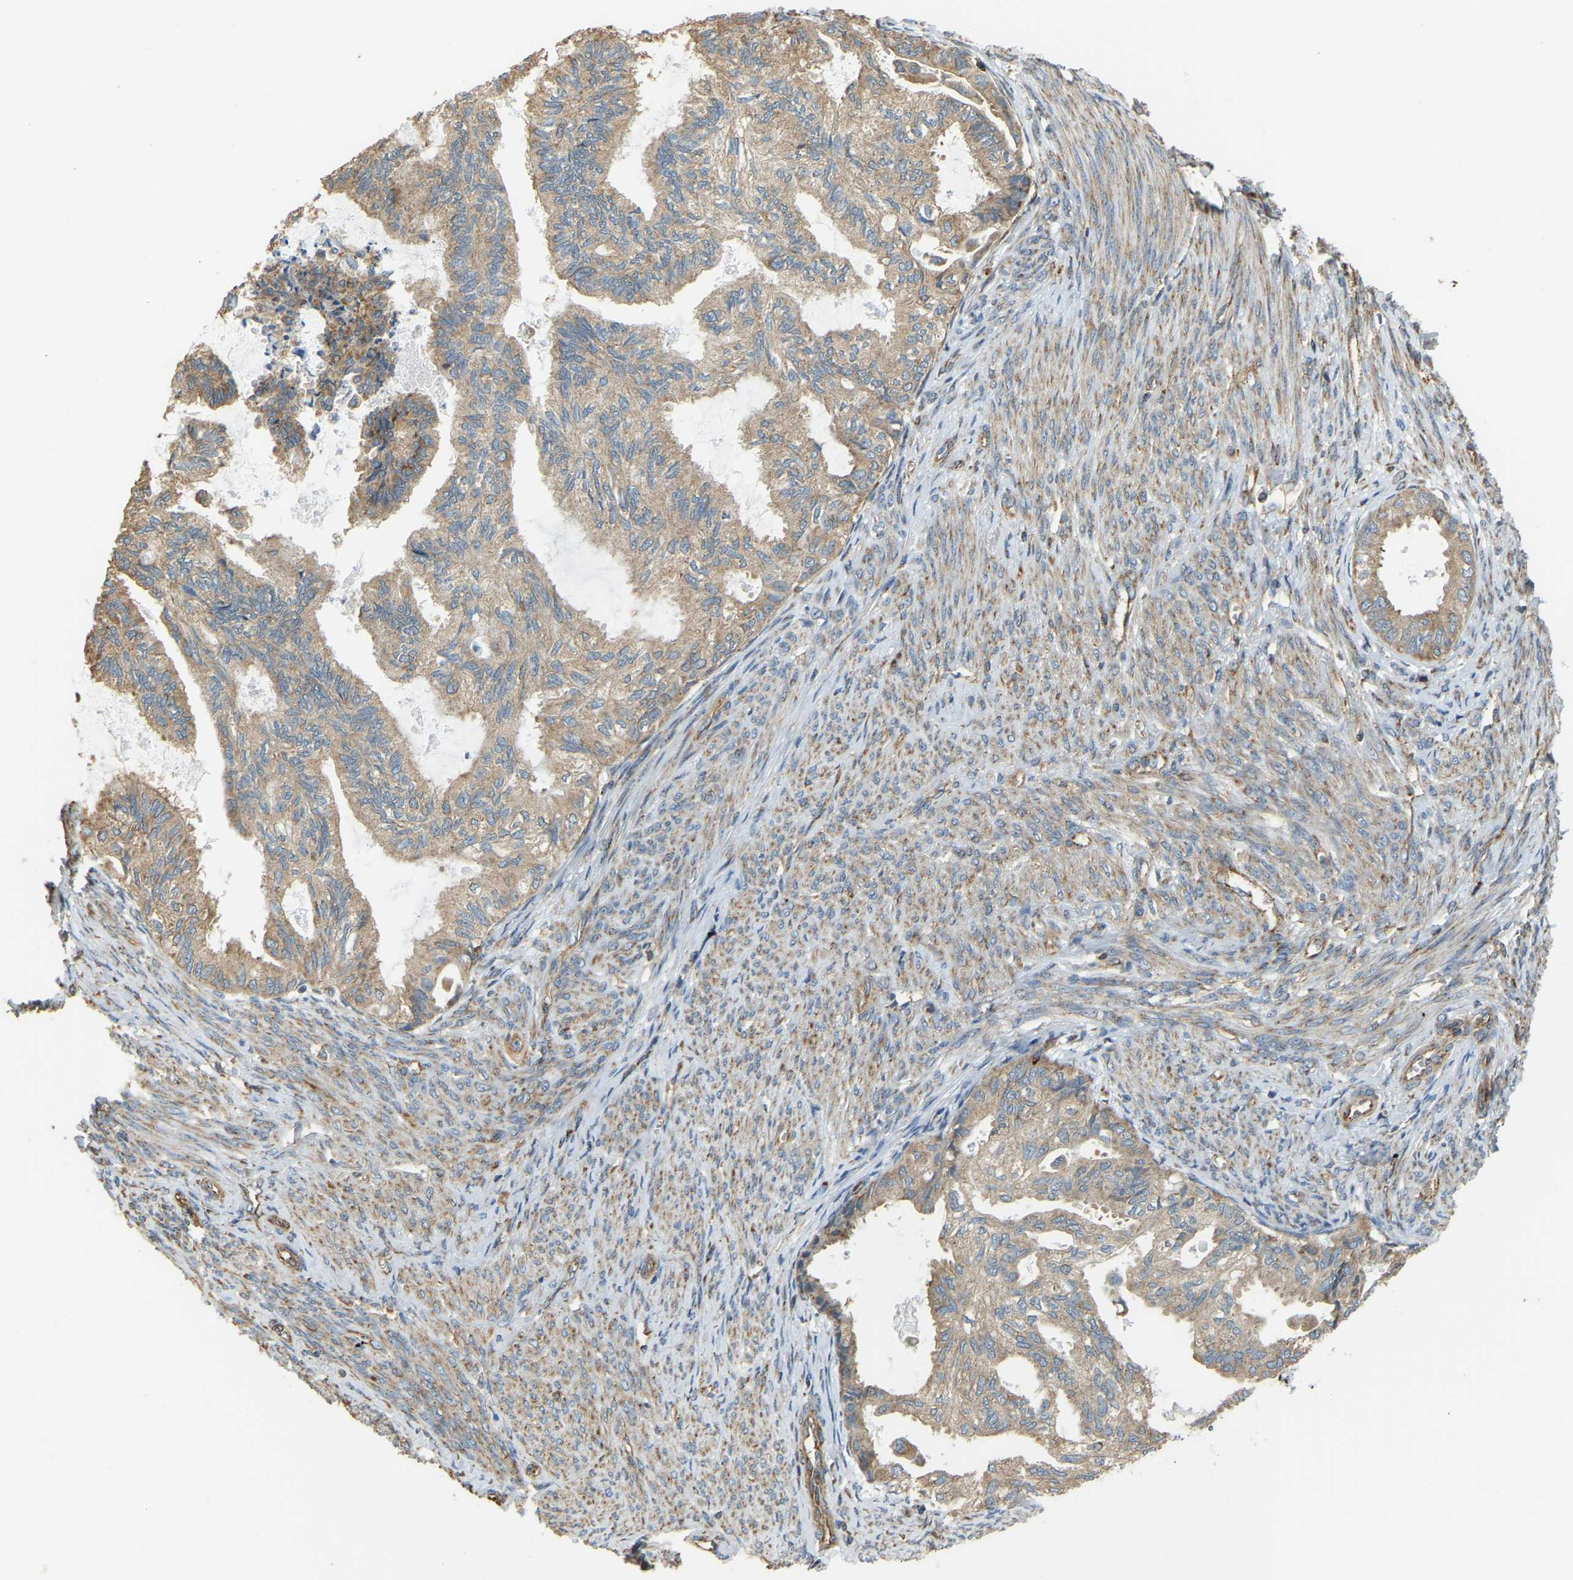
{"staining": {"intensity": "weak", "quantity": ">75%", "location": "cytoplasmic/membranous"}, "tissue": "cervical cancer", "cell_type": "Tumor cells", "image_type": "cancer", "snomed": [{"axis": "morphology", "description": "Normal tissue, NOS"}, {"axis": "morphology", "description": "Adenocarcinoma, NOS"}, {"axis": "topography", "description": "Cervix"}, {"axis": "topography", "description": "Endometrium"}], "caption": "The immunohistochemical stain highlights weak cytoplasmic/membranous expression in tumor cells of cervical cancer tissue. (Stains: DAB (3,3'-diaminobenzidine) in brown, nuclei in blue, Microscopy: brightfield microscopy at high magnification).", "gene": "PSMD7", "patient": {"sex": "female", "age": 86}}